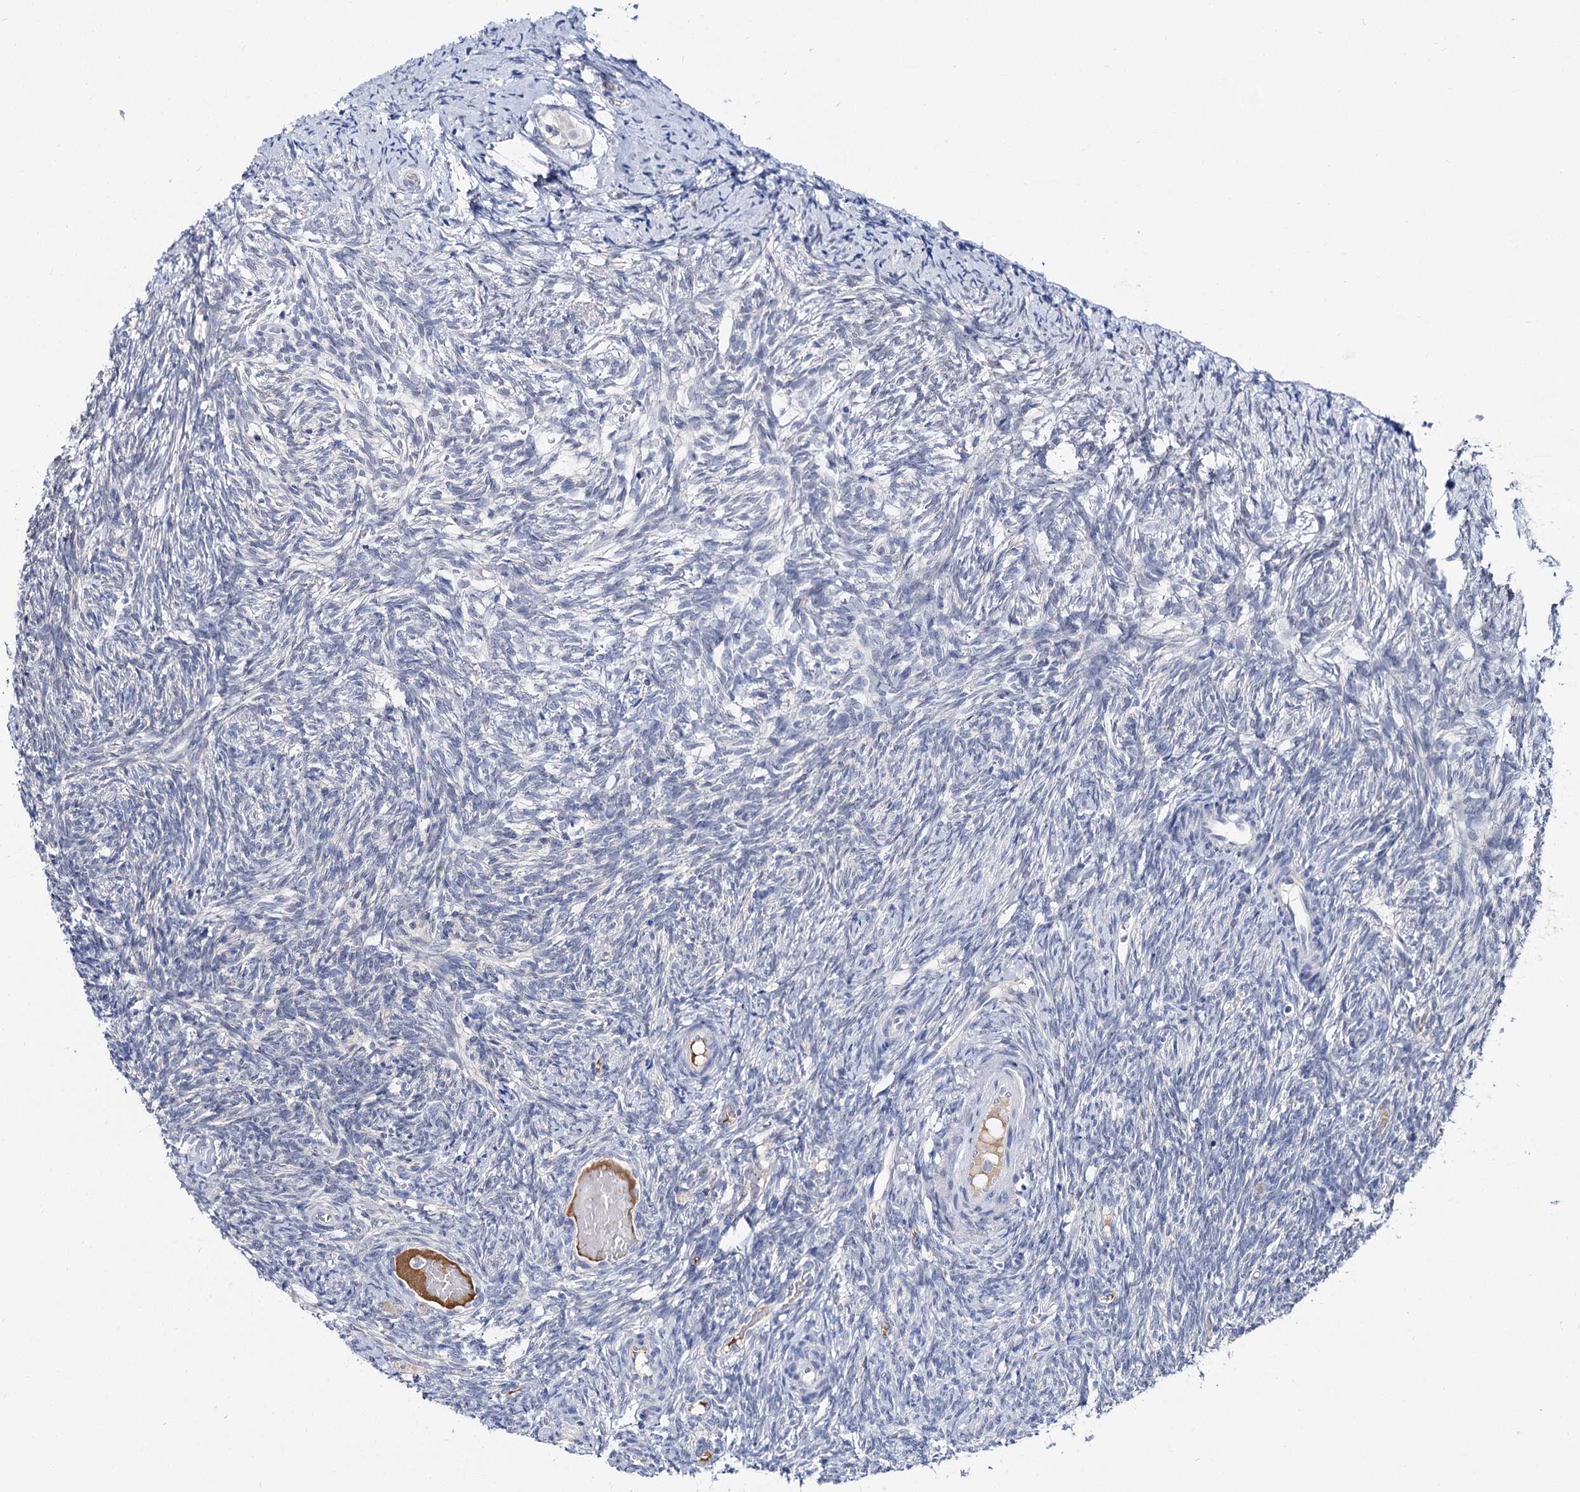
{"staining": {"intensity": "negative", "quantity": "none", "location": "none"}, "tissue": "ovary", "cell_type": "Follicle cells", "image_type": "normal", "snomed": [{"axis": "morphology", "description": "Normal tissue, NOS"}, {"axis": "topography", "description": "Ovary"}], "caption": "The histopathology image reveals no staining of follicle cells in unremarkable ovary. (Immunohistochemistry, brightfield microscopy, high magnification).", "gene": "UGP2", "patient": {"sex": "female", "age": 41}}